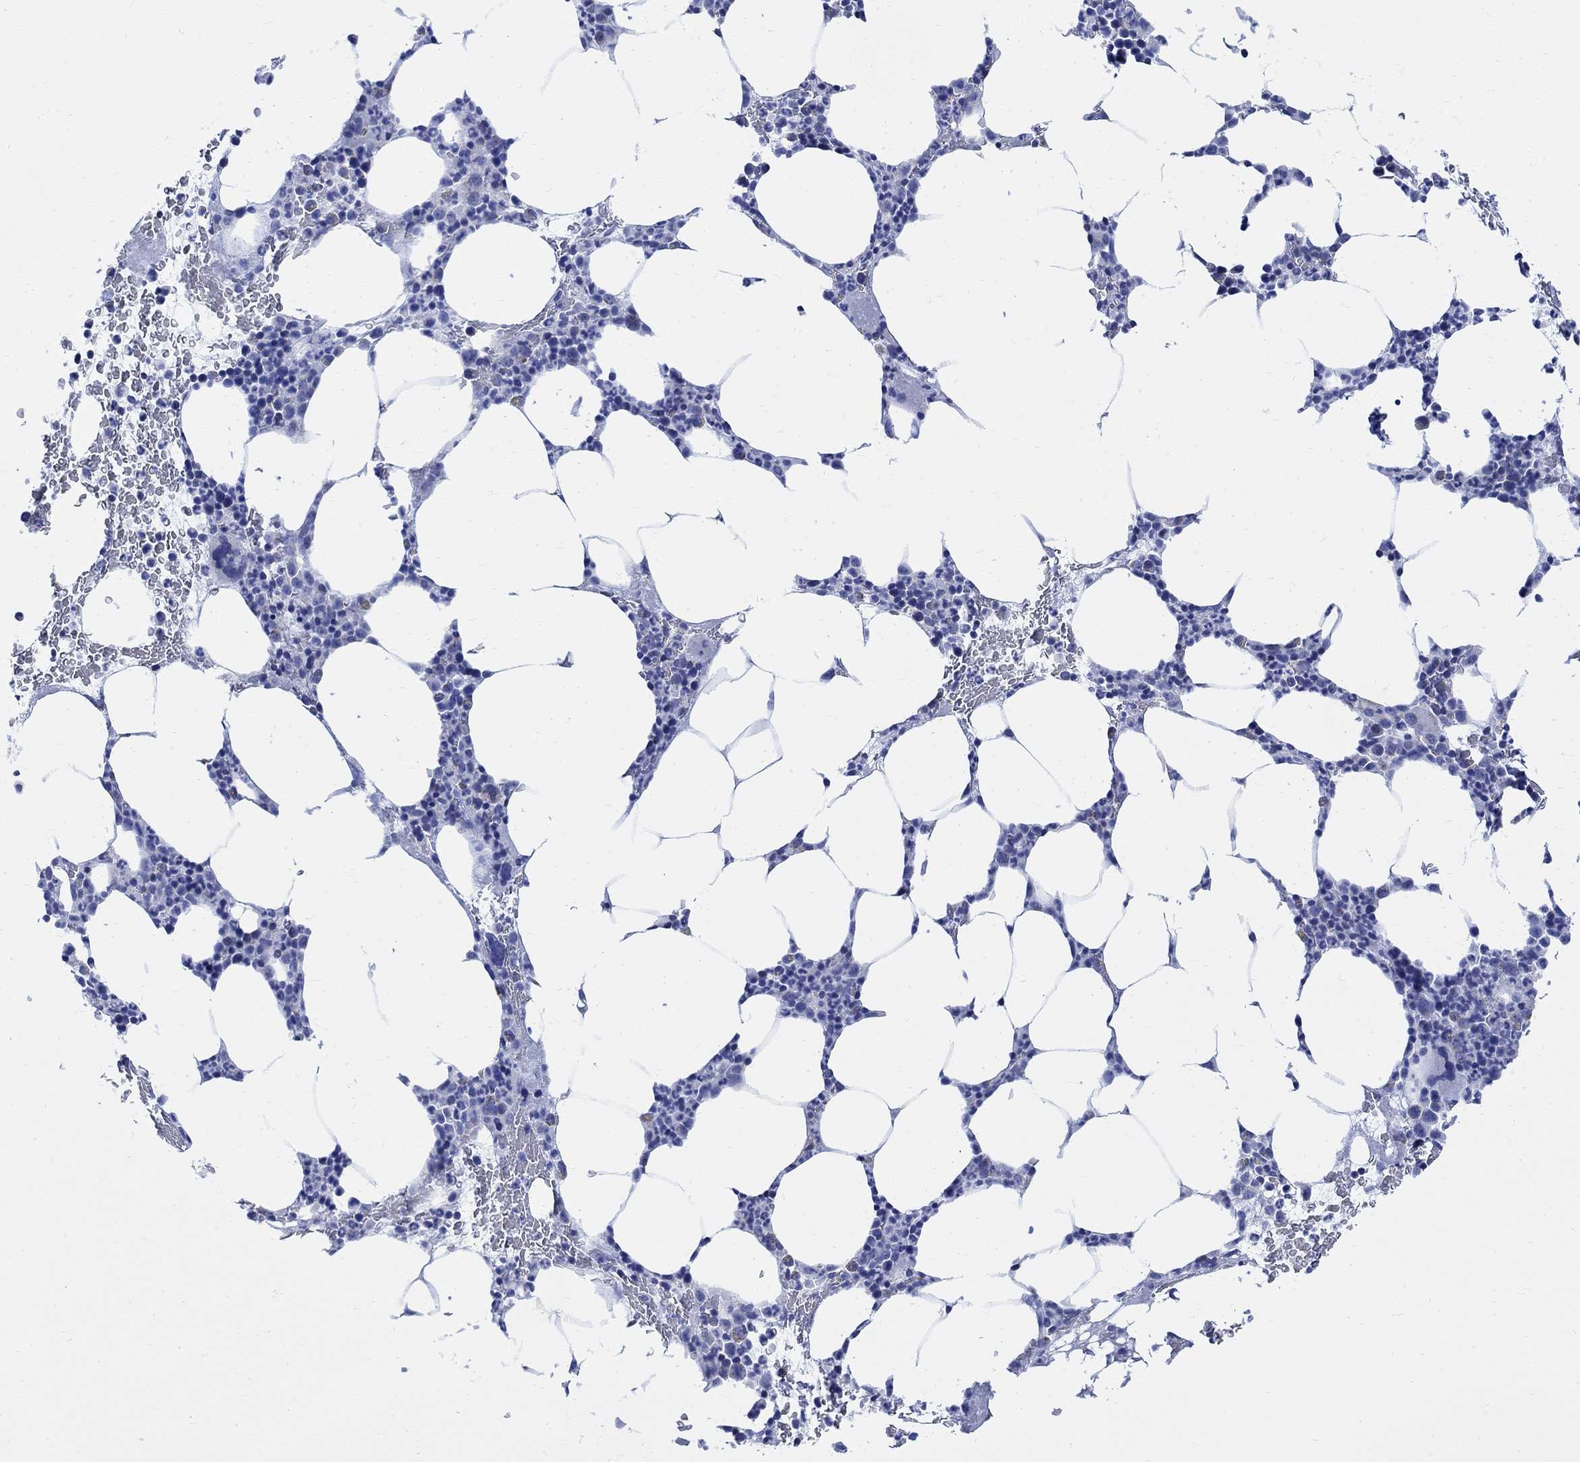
{"staining": {"intensity": "negative", "quantity": "none", "location": "none"}, "tissue": "bone marrow", "cell_type": "Hematopoietic cells", "image_type": "normal", "snomed": [{"axis": "morphology", "description": "Normal tissue, NOS"}, {"axis": "topography", "description": "Bone marrow"}], "caption": "Immunohistochemistry of unremarkable human bone marrow displays no staining in hematopoietic cells.", "gene": "CPLX1", "patient": {"sex": "male", "age": 83}}